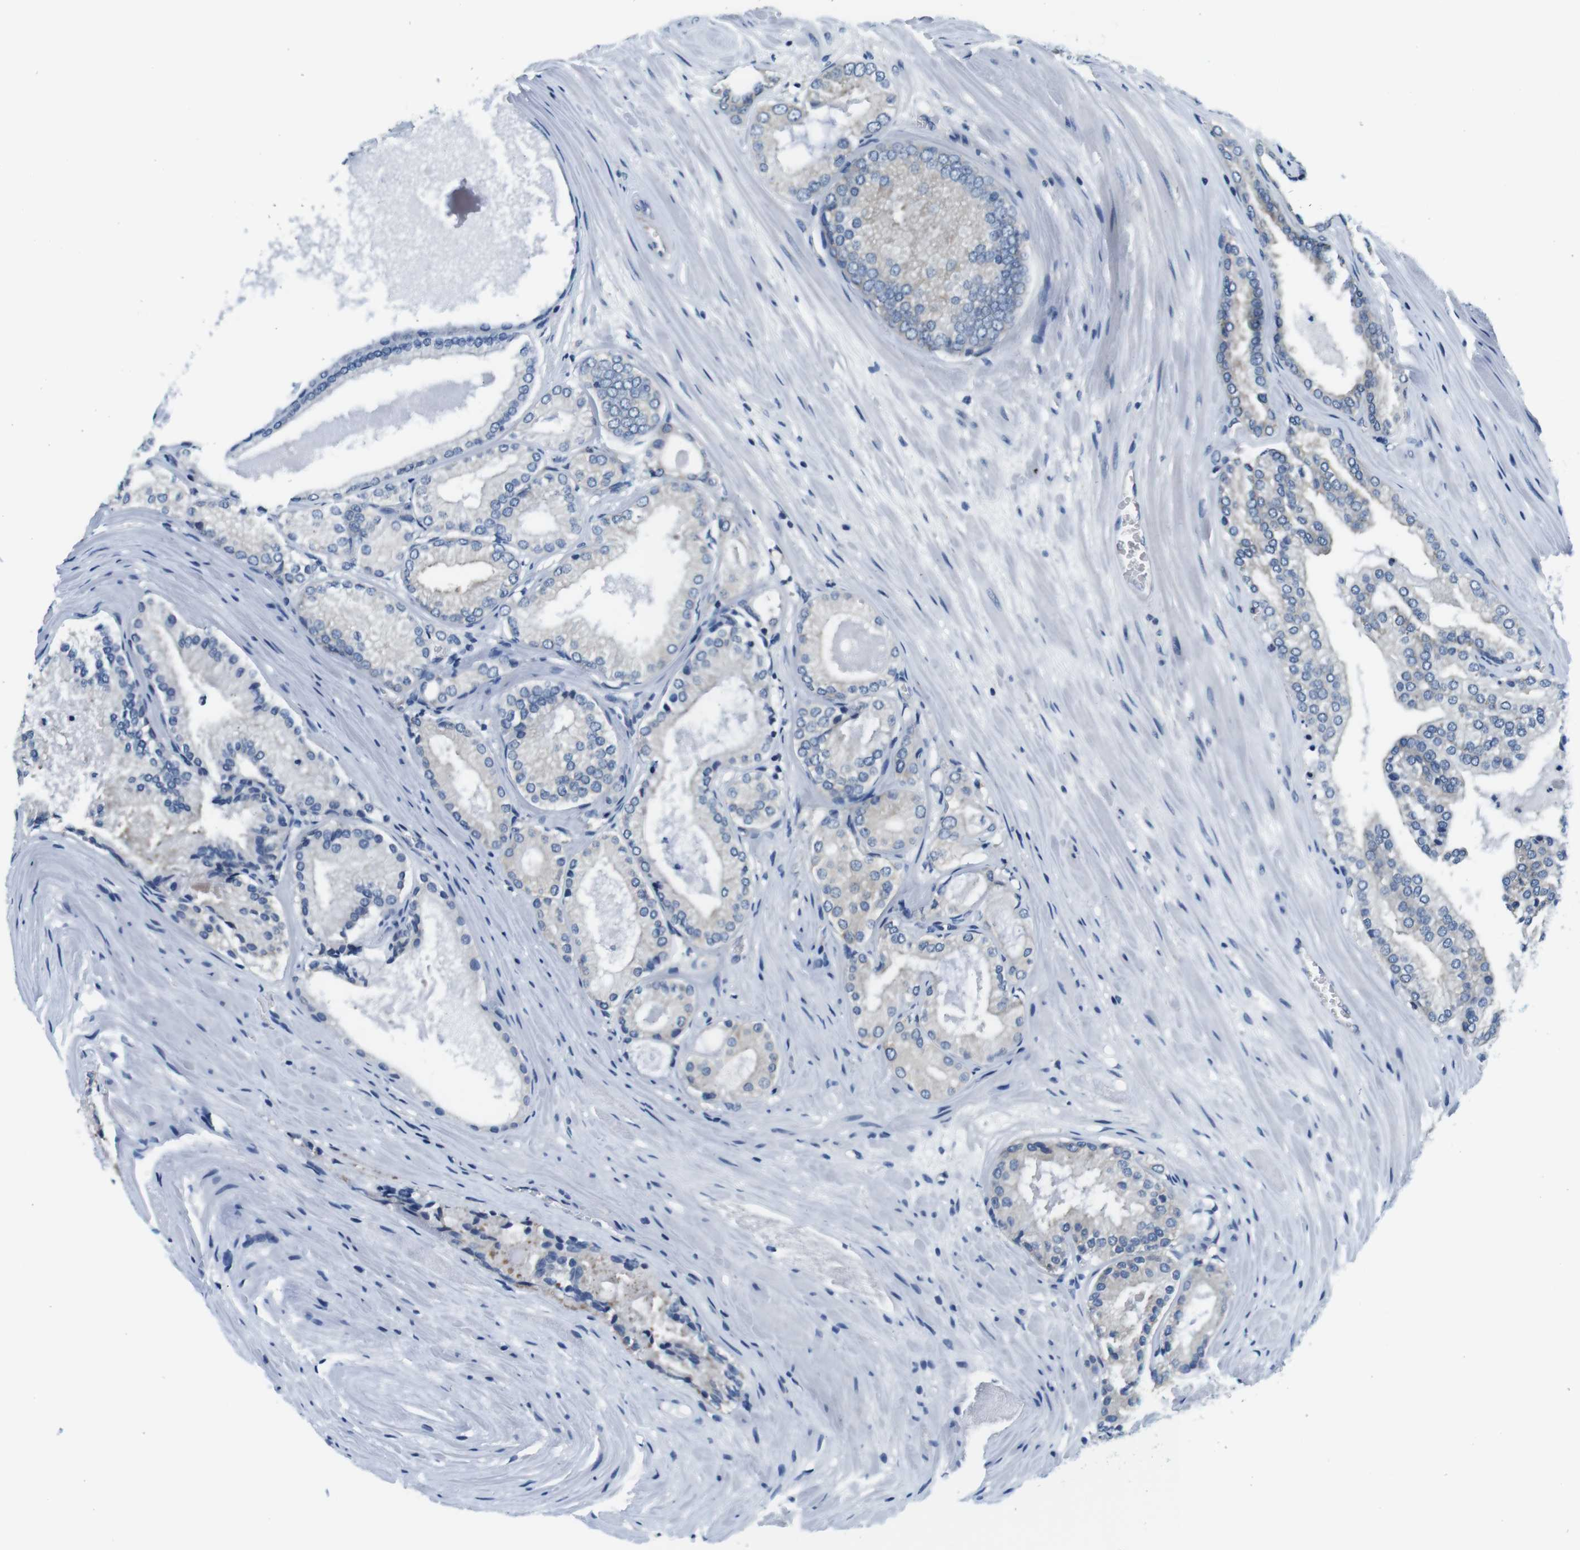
{"staining": {"intensity": "negative", "quantity": "none", "location": "none"}, "tissue": "prostate cancer", "cell_type": "Tumor cells", "image_type": "cancer", "snomed": [{"axis": "morphology", "description": "Adenocarcinoma, High grade"}, {"axis": "topography", "description": "Prostate"}], "caption": "Immunohistochemical staining of high-grade adenocarcinoma (prostate) exhibits no significant staining in tumor cells.", "gene": "EIF2B5", "patient": {"sex": "male", "age": 59}}